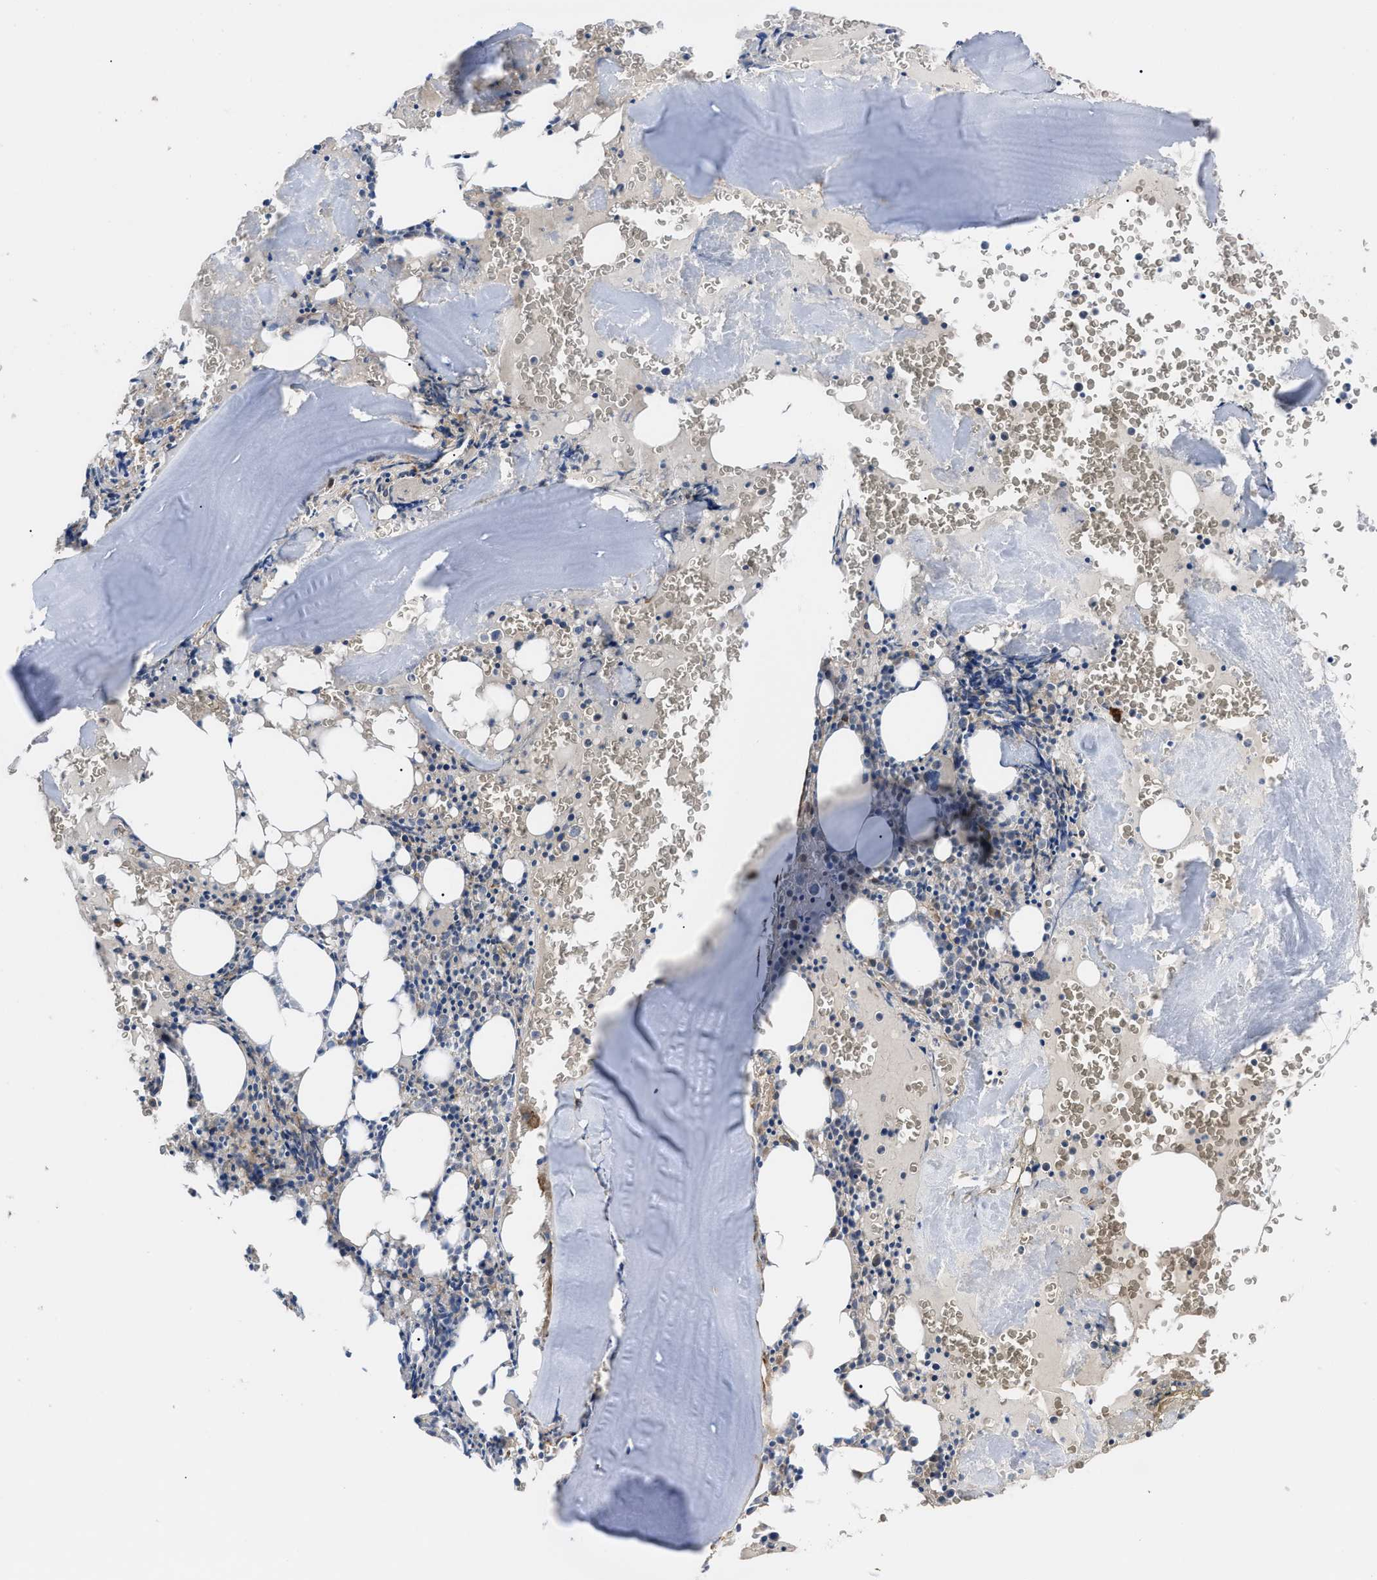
{"staining": {"intensity": "negative", "quantity": "none", "location": "none"}, "tissue": "bone marrow", "cell_type": "Hematopoietic cells", "image_type": "normal", "snomed": [{"axis": "morphology", "description": "Normal tissue, NOS"}, {"axis": "morphology", "description": "Inflammation, NOS"}, {"axis": "topography", "description": "Bone marrow"}], "caption": "DAB immunohistochemical staining of normal human bone marrow displays no significant positivity in hematopoietic cells. (DAB (3,3'-diaminobenzidine) immunohistochemistry with hematoxylin counter stain).", "gene": "MYO10", "patient": {"sex": "male", "age": 37}}